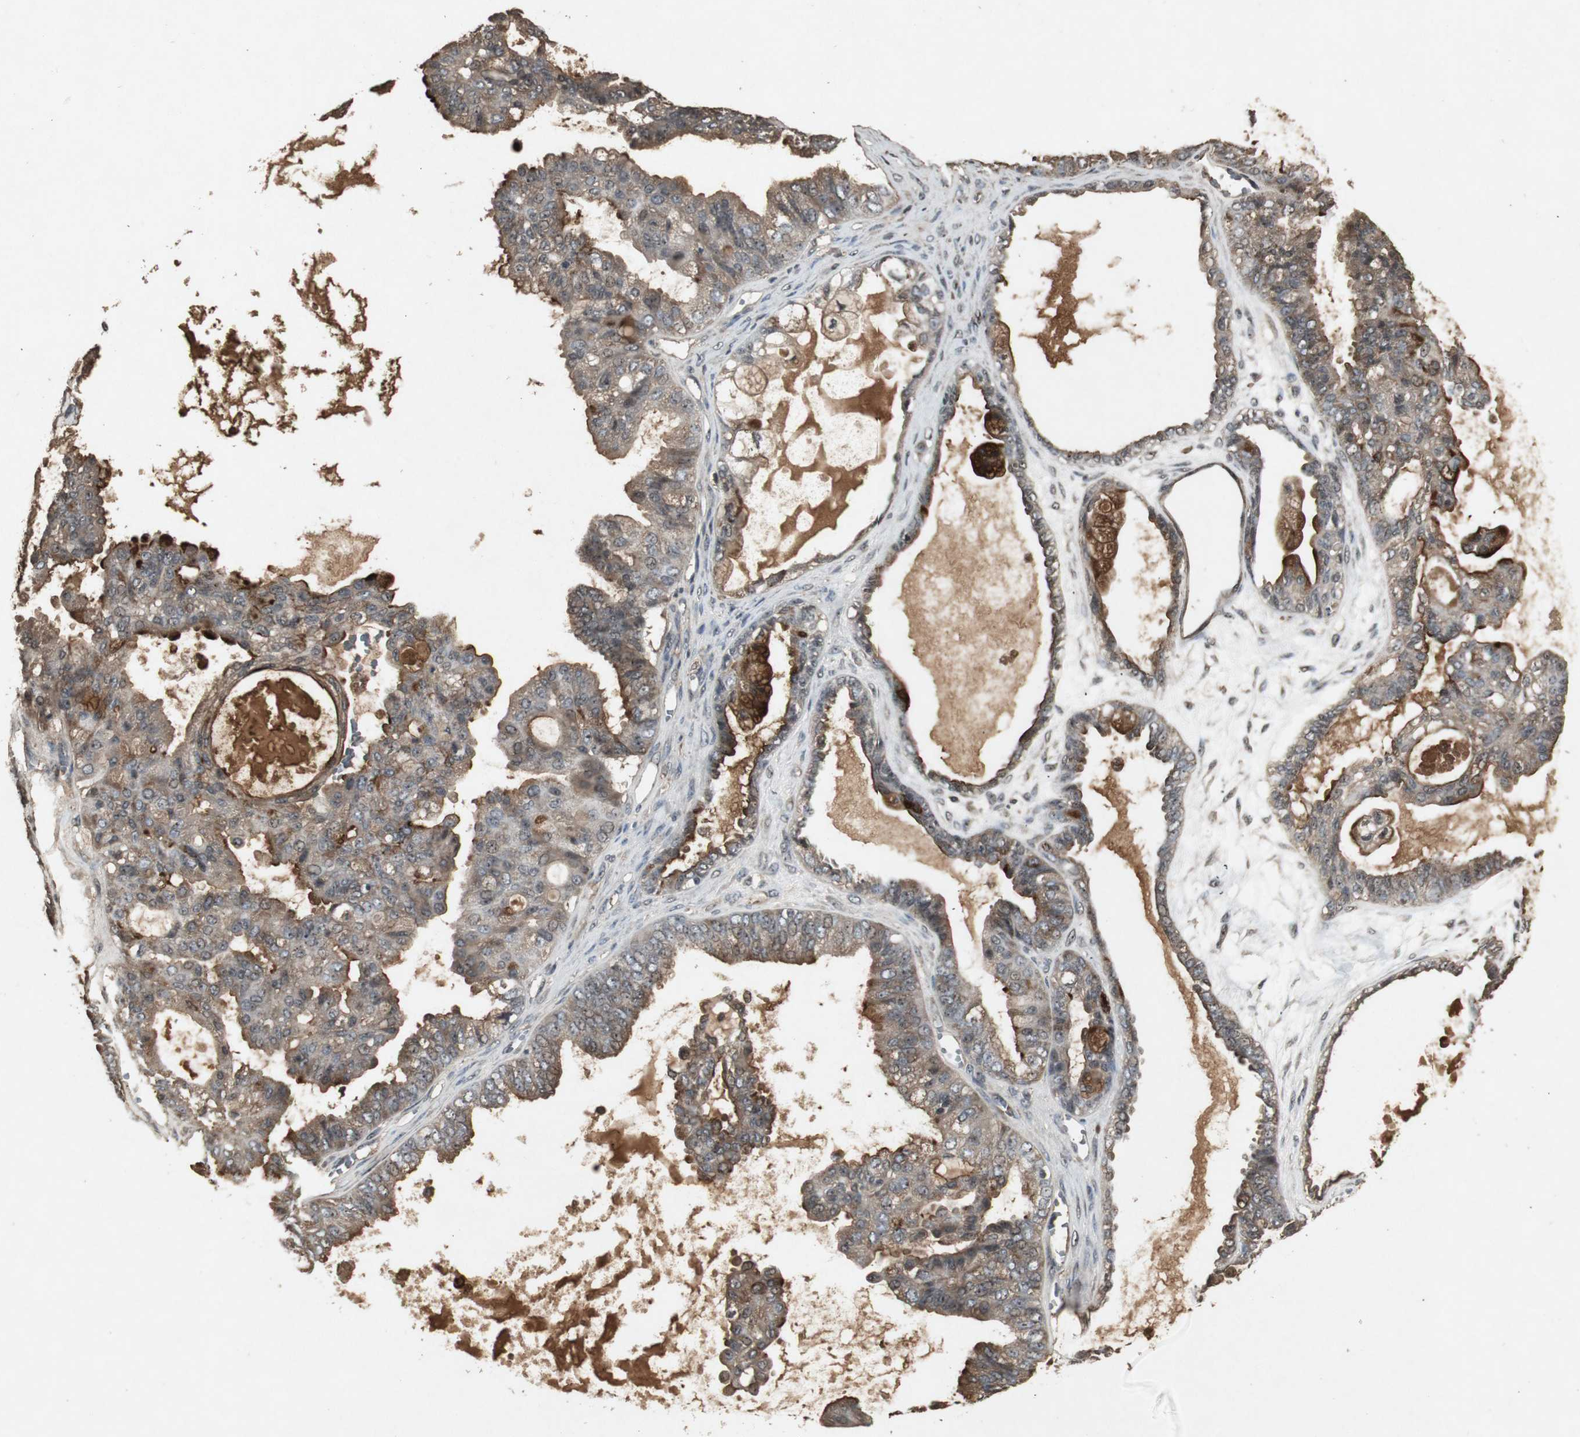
{"staining": {"intensity": "moderate", "quantity": ">75%", "location": "cytoplasmic/membranous"}, "tissue": "ovarian cancer", "cell_type": "Tumor cells", "image_type": "cancer", "snomed": [{"axis": "morphology", "description": "Carcinoma, NOS"}, {"axis": "morphology", "description": "Carcinoma, endometroid"}, {"axis": "topography", "description": "Ovary"}], "caption": "Ovarian carcinoma tissue reveals moderate cytoplasmic/membranous expression in about >75% of tumor cells, visualized by immunohistochemistry. The staining is performed using DAB (3,3'-diaminobenzidine) brown chromogen to label protein expression. The nuclei are counter-stained blue using hematoxylin.", "gene": "EMX1", "patient": {"sex": "female", "age": 50}}